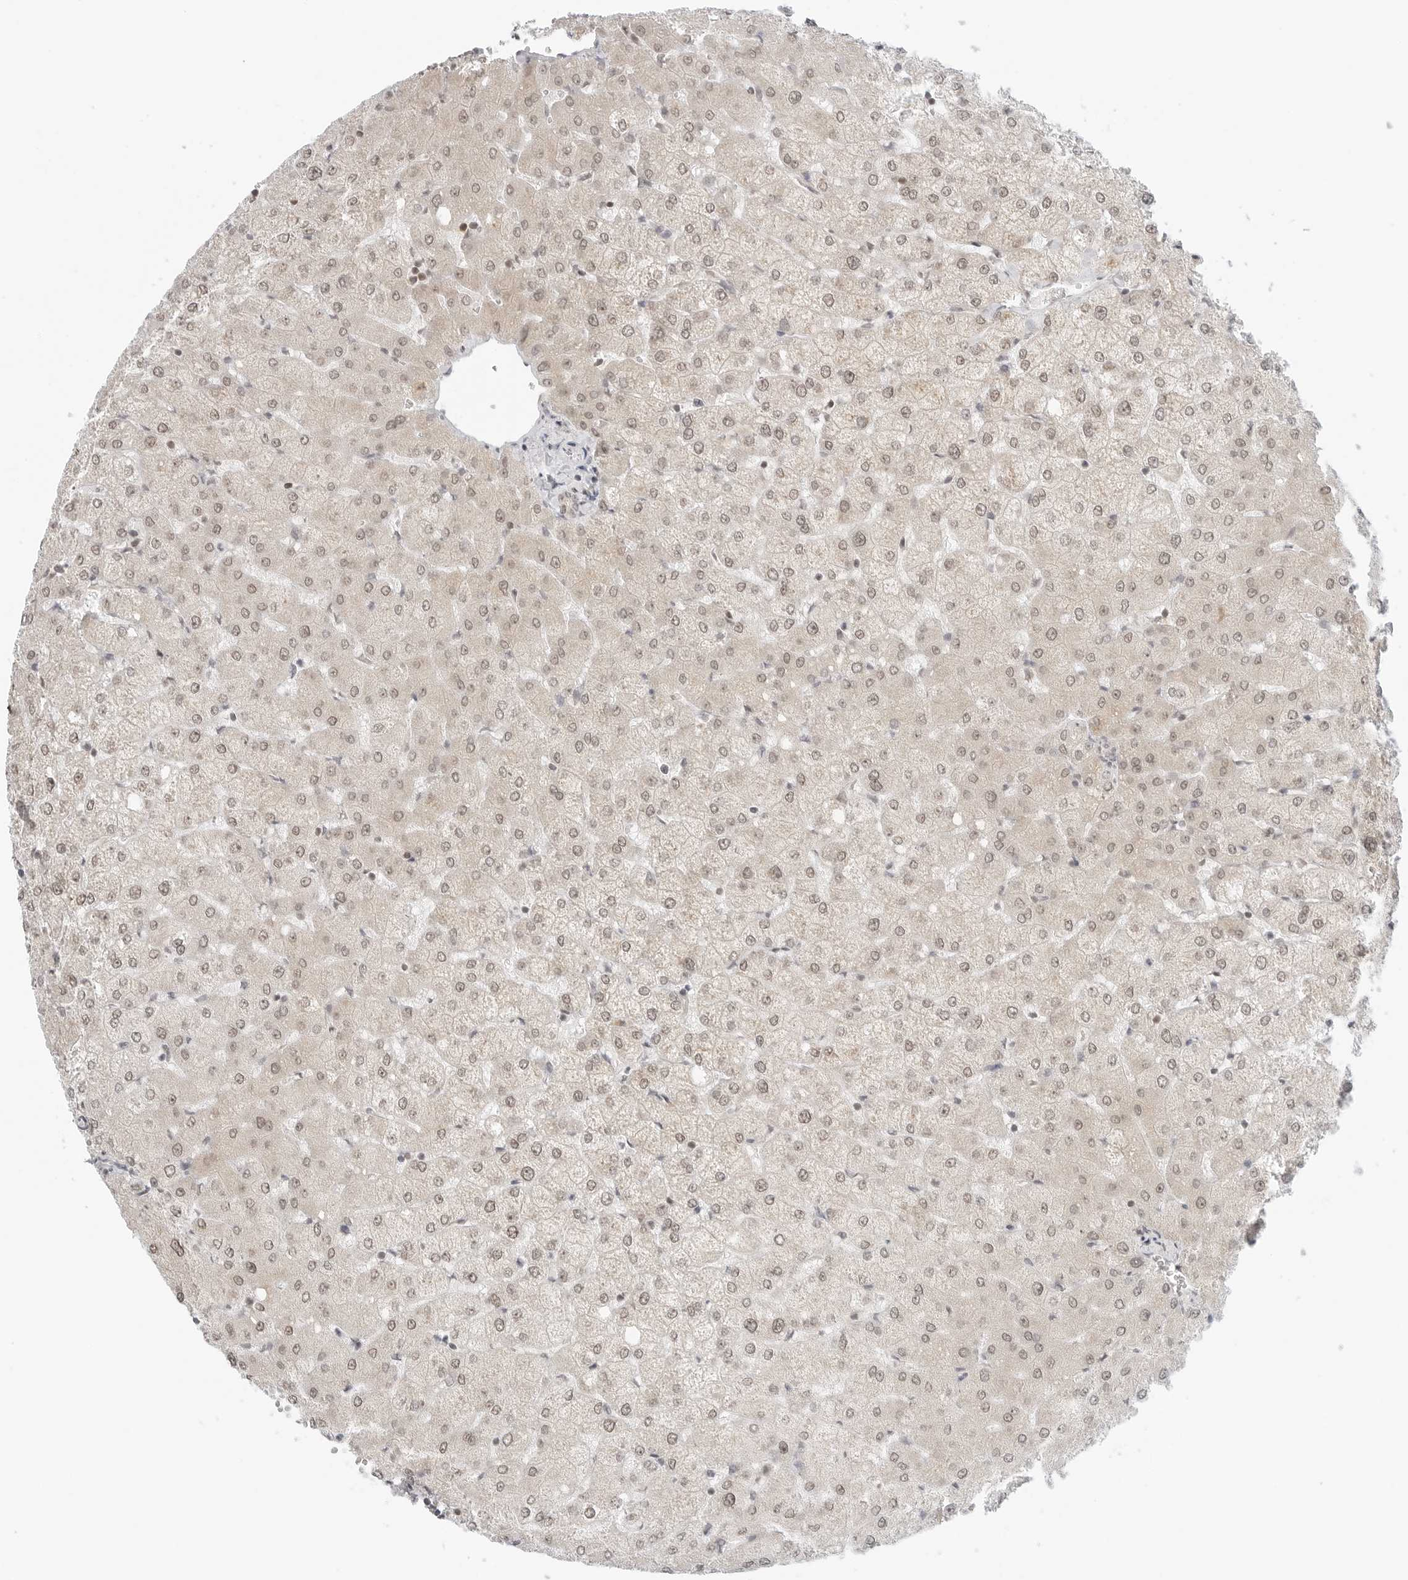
{"staining": {"intensity": "negative", "quantity": "none", "location": "none"}, "tissue": "liver", "cell_type": "Cholangiocytes", "image_type": "normal", "snomed": [{"axis": "morphology", "description": "Normal tissue, NOS"}, {"axis": "topography", "description": "Liver"}], "caption": "Liver stained for a protein using immunohistochemistry (IHC) shows no positivity cholangiocytes.", "gene": "METAP1", "patient": {"sex": "female", "age": 54}}